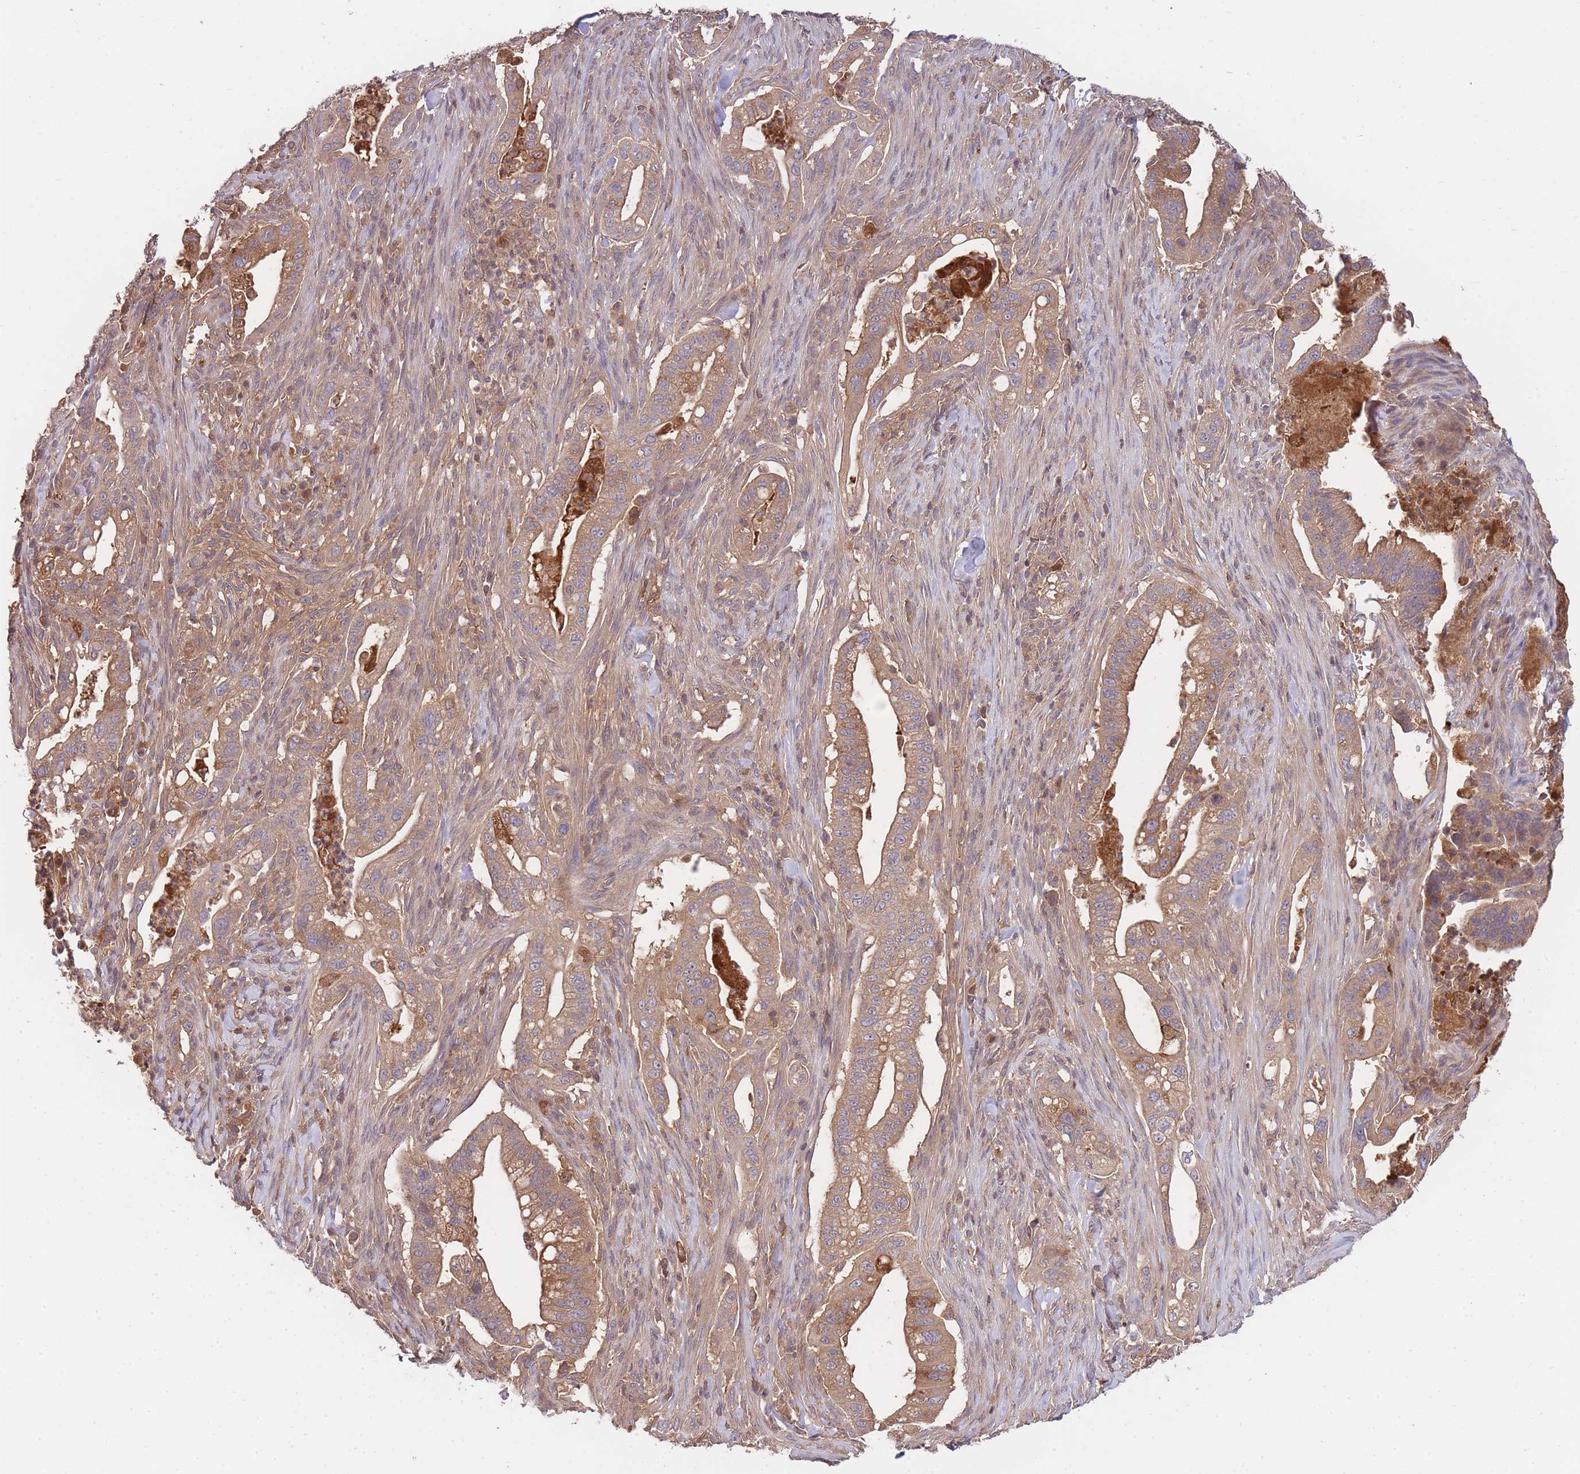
{"staining": {"intensity": "moderate", "quantity": ">75%", "location": "cytoplasmic/membranous"}, "tissue": "pancreatic cancer", "cell_type": "Tumor cells", "image_type": "cancer", "snomed": [{"axis": "morphology", "description": "Adenocarcinoma, NOS"}, {"axis": "topography", "description": "Pancreas"}], "caption": "DAB (3,3'-diaminobenzidine) immunohistochemical staining of pancreatic adenocarcinoma reveals moderate cytoplasmic/membranous protein staining in about >75% of tumor cells. (brown staining indicates protein expression, while blue staining denotes nuclei).", "gene": "RALGDS", "patient": {"sex": "male", "age": 44}}